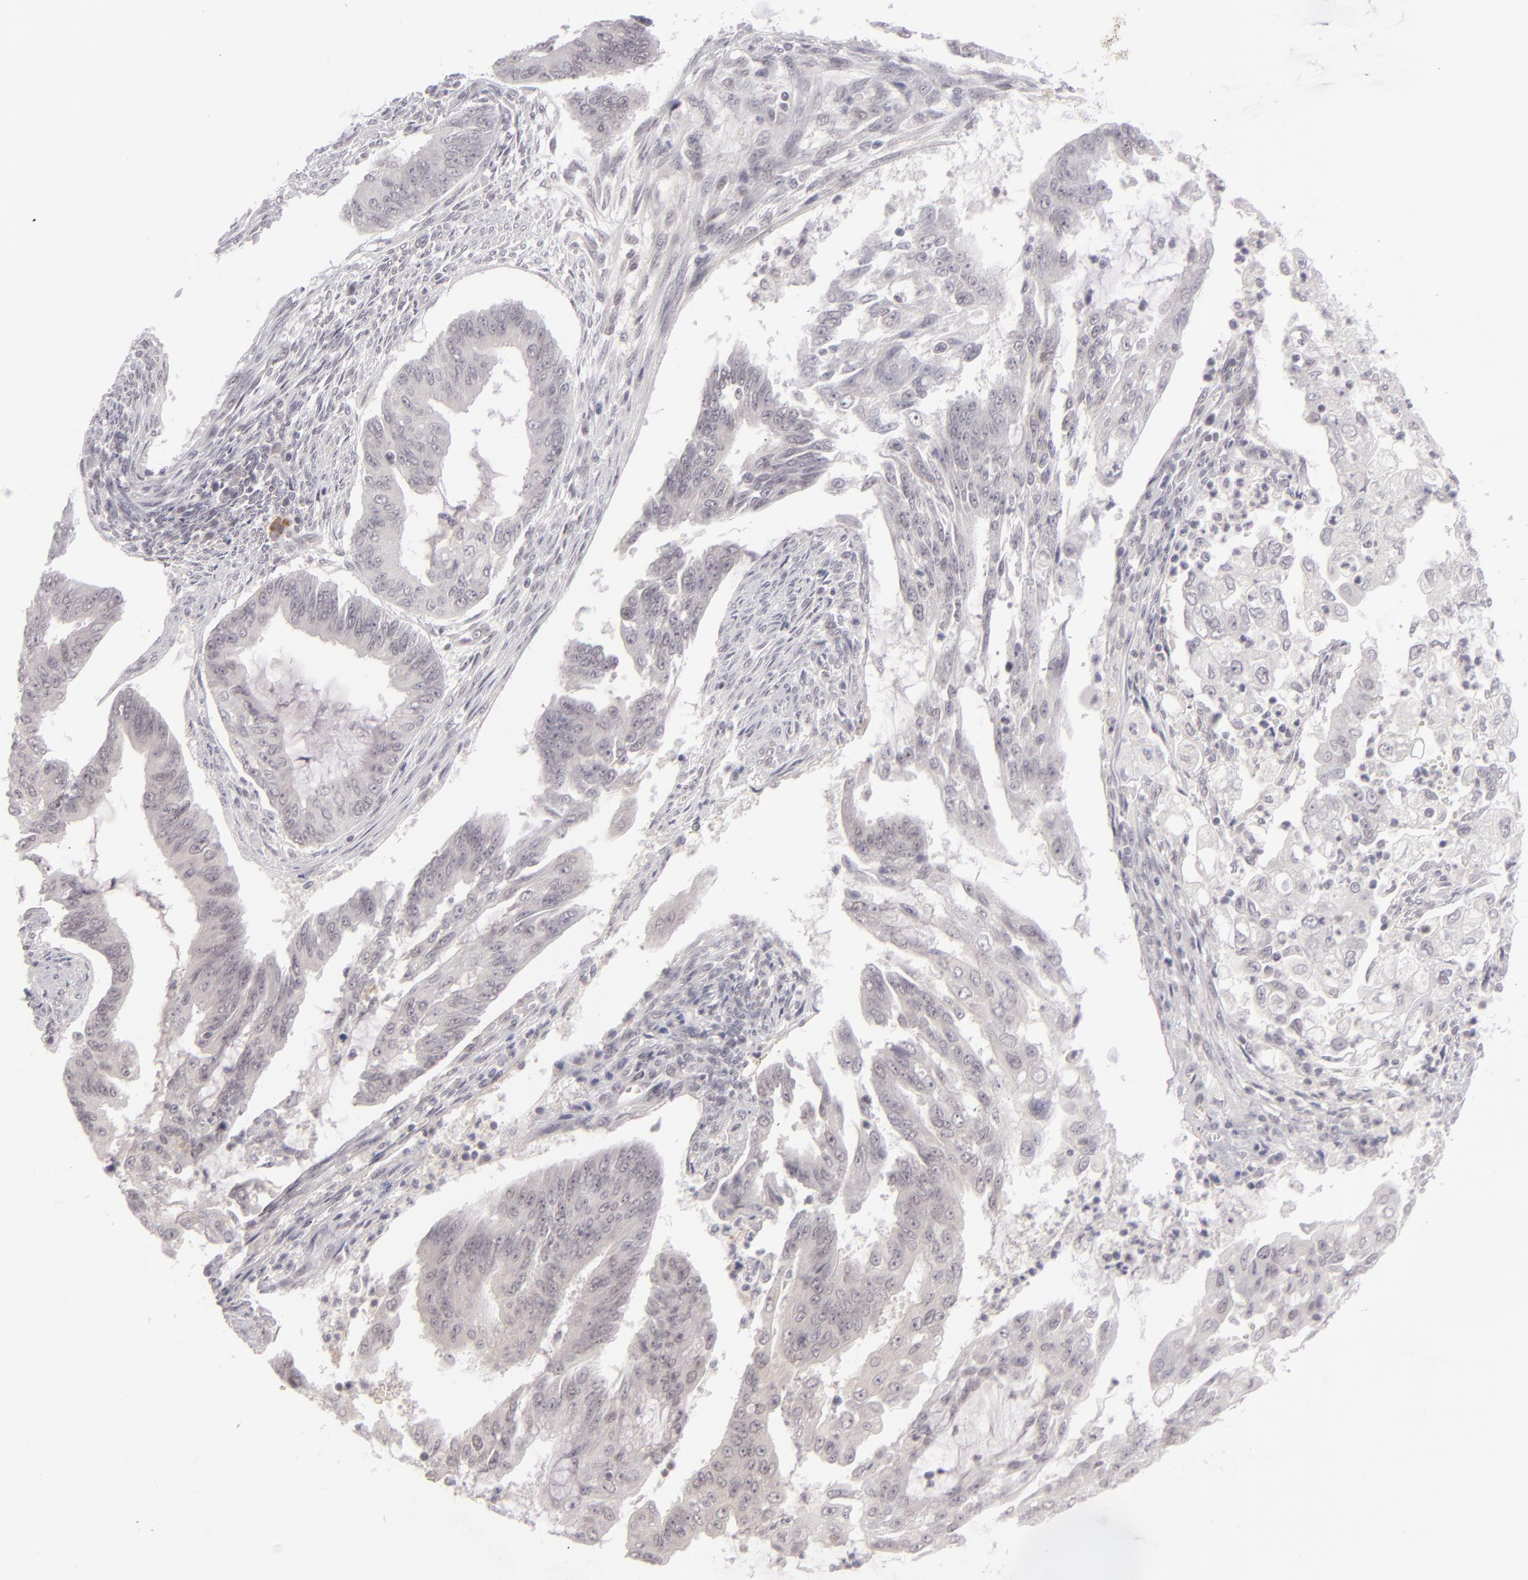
{"staining": {"intensity": "negative", "quantity": "none", "location": "none"}, "tissue": "endometrial cancer", "cell_type": "Tumor cells", "image_type": "cancer", "snomed": [{"axis": "morphology", "description": "Adenocarcinoma, NOS"}, {"axis": "topography", "description": "Endometrium"}], "caption": "An IHC micrograph of endometrial cancer is shown. There is no staining in tumor cells of endometrial cancer.", "gene": "ZNF205", "patient": {"sex": "female", "age": 75}}